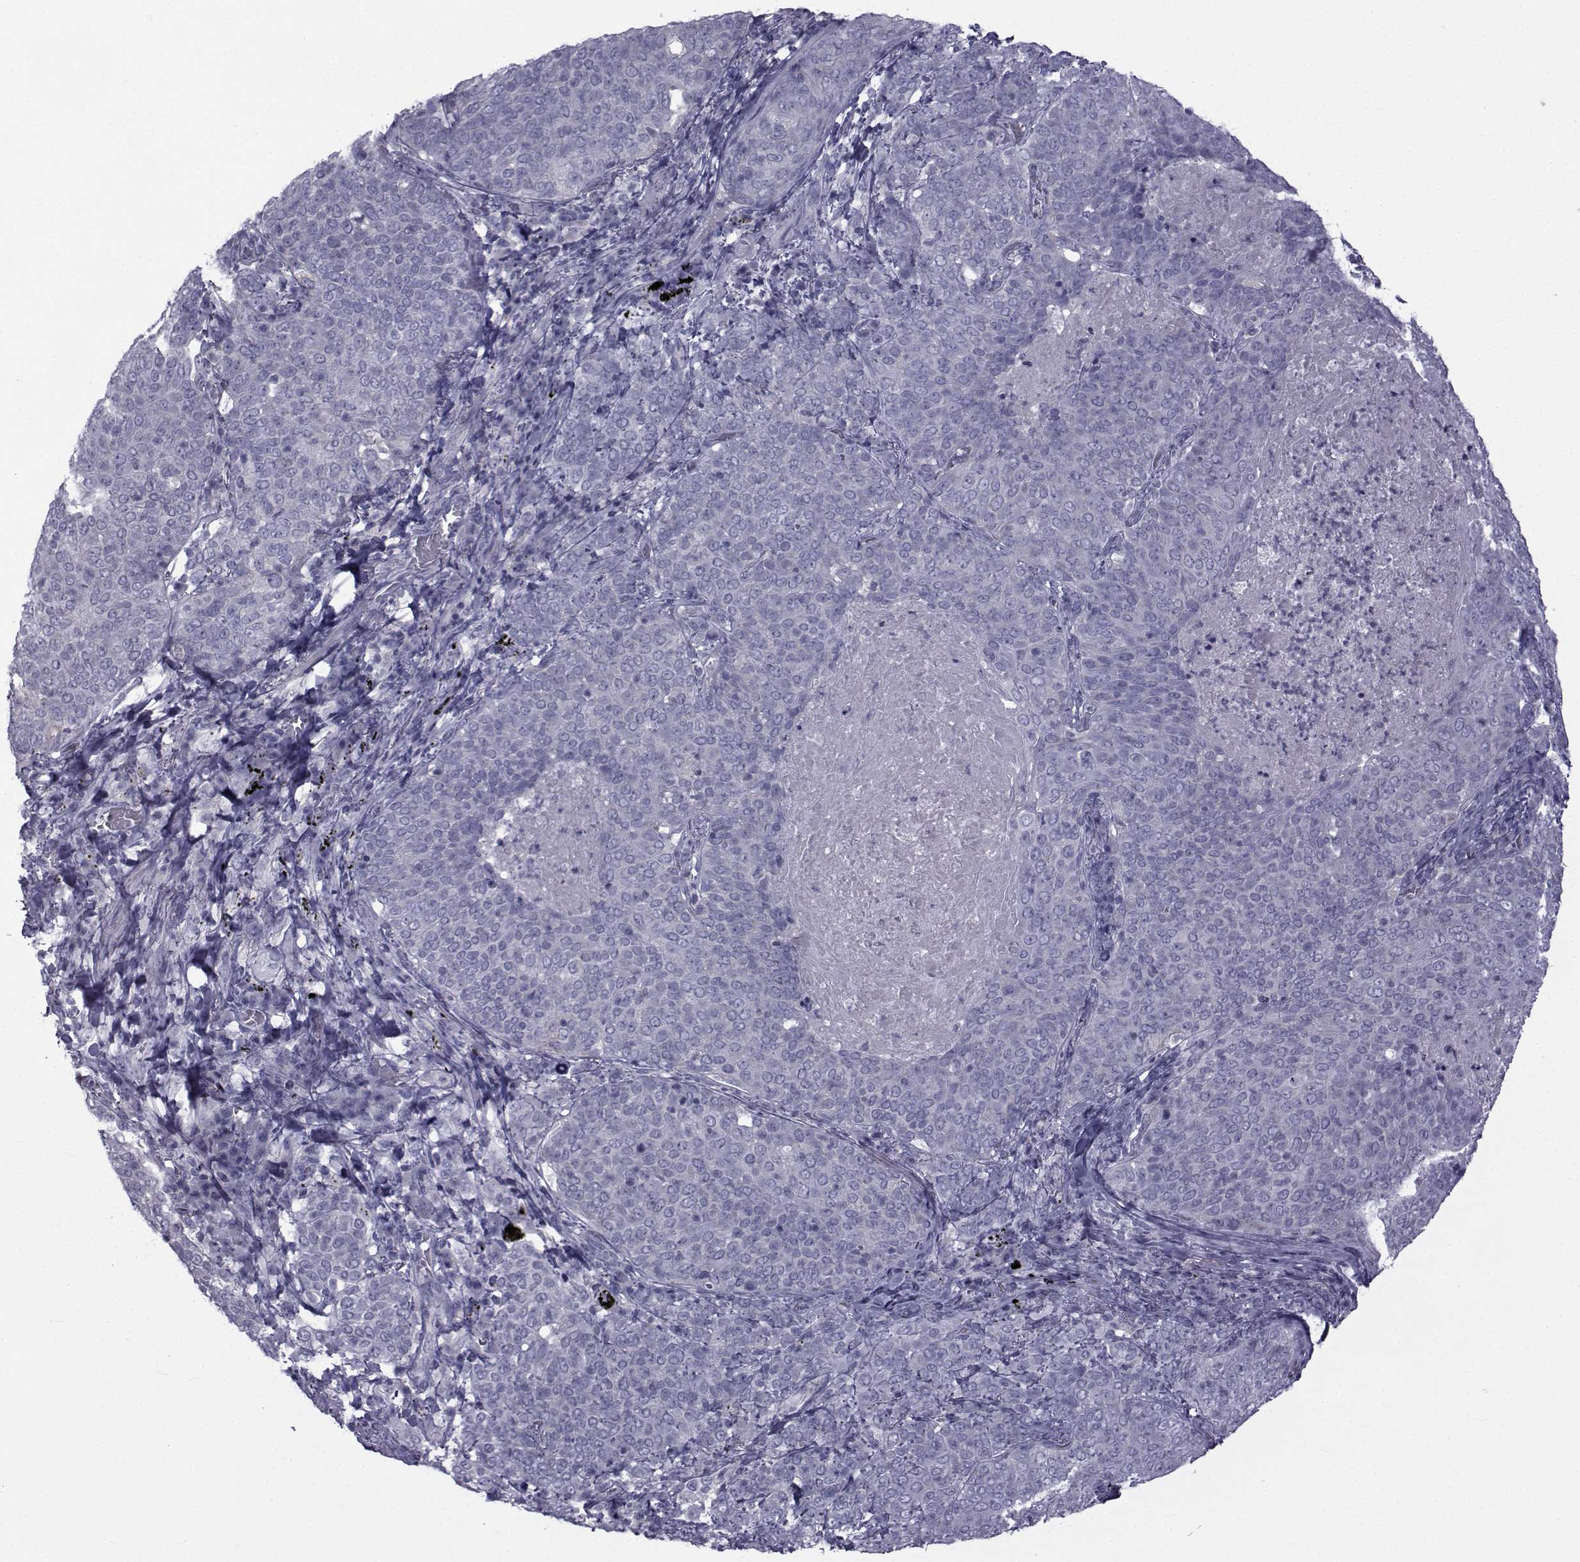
{"staining": {"intensity": "negative", "quantity": "none", "location": "none"}, "tissue": "lung cancer", "cell_type": "Tumor cells", "image_type": "cancer", "snomed": [{"axis": "morphology", "description": "Squamous cell carcinoma, NOS"}, {"axis": "topography", "description": "Lung"}], "caption": "The photomicrograph exhibits no staining of tumor cells in squamous cell carcinoma (lung). (Immunohistochemistry (ihc), brightfield microscopy, high magnification).", "gene": "FDXR", "patient": {"sex": "male", "age": 82}}